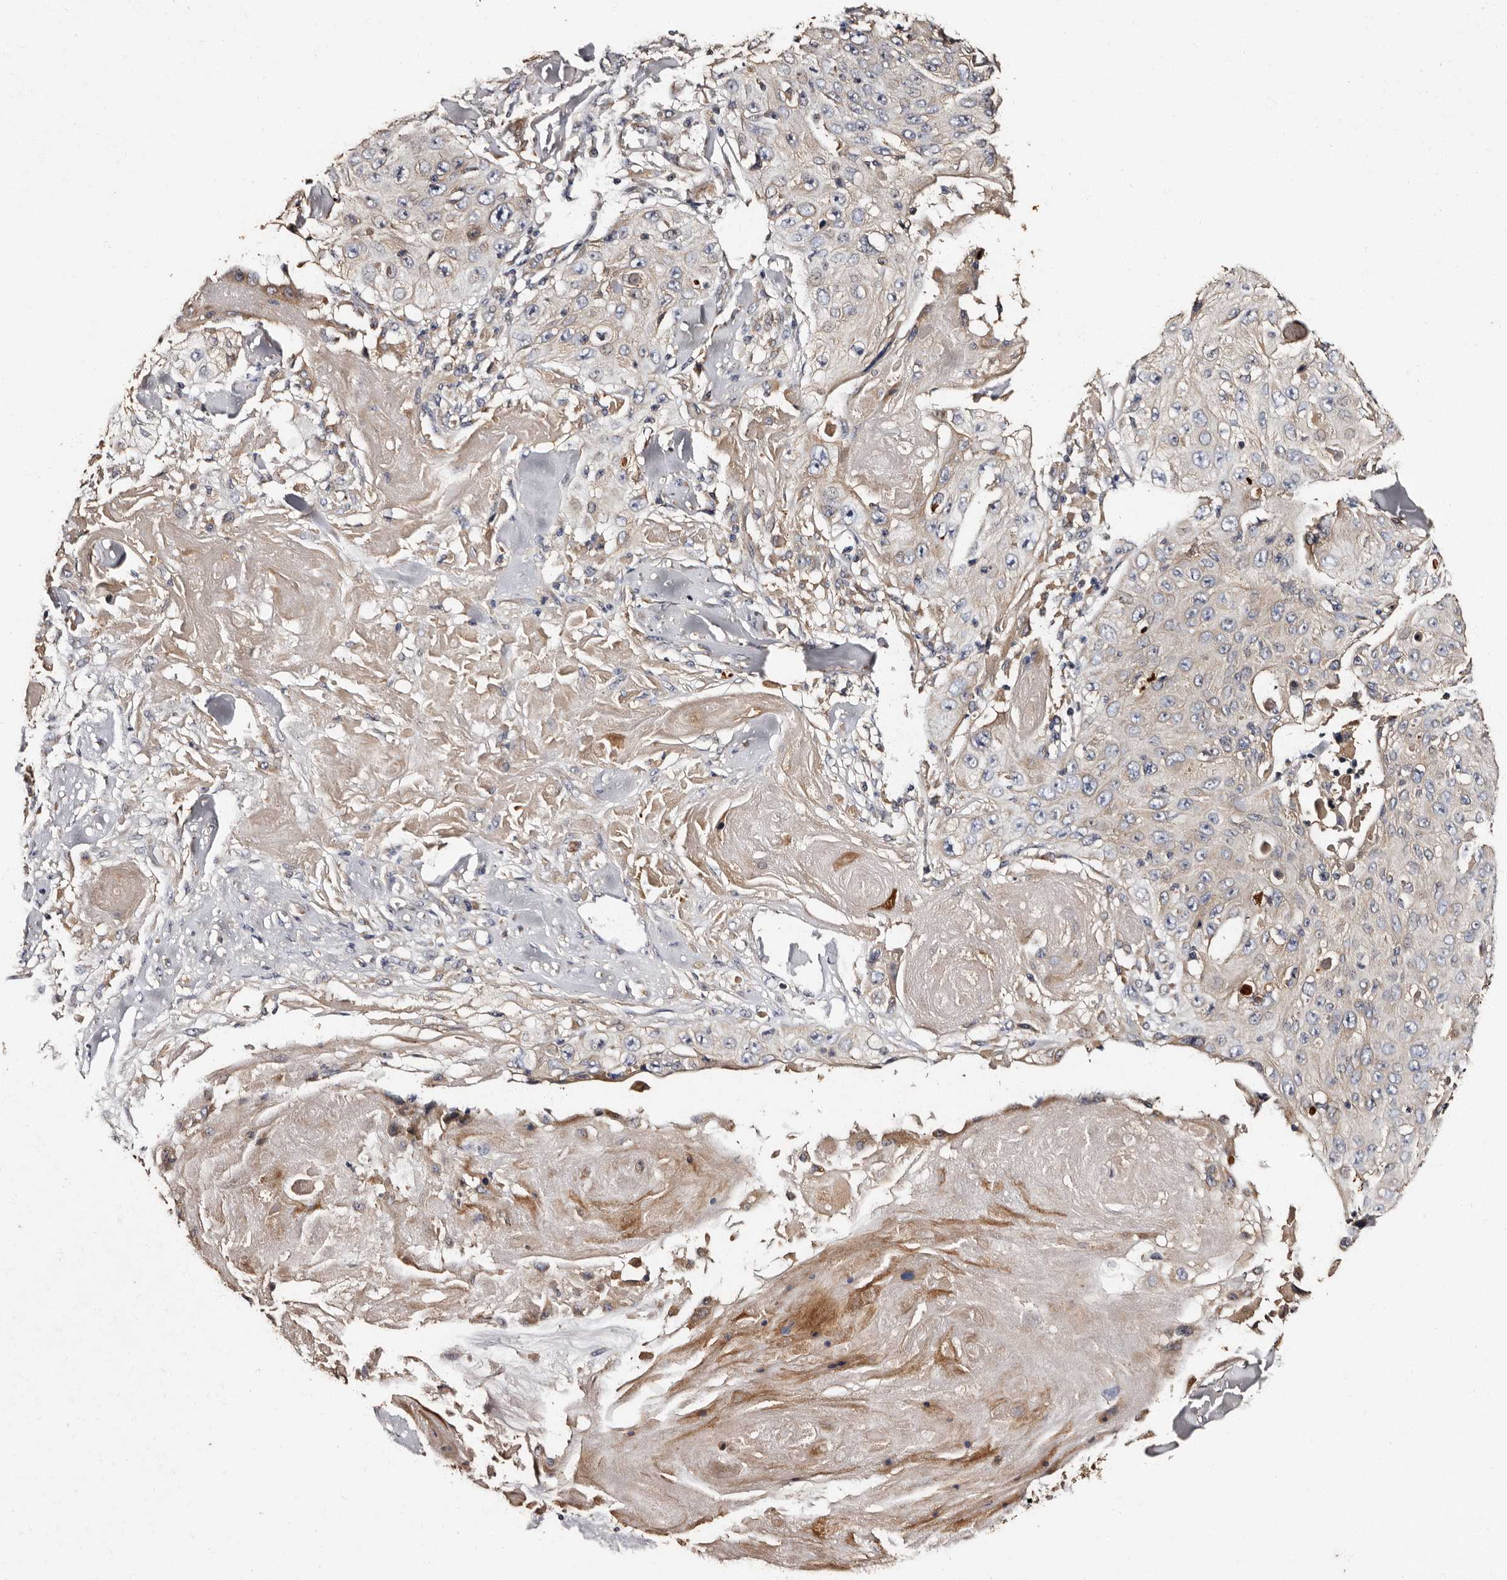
{"staining": {"intensity": "negative", "quantity": "none", "location": "none"}, "tissue": "skin cancer", "cell_type": "Tumor cells", "image_type": "cancer", "snomed": [{"axis": "morphology", "description": "Squamous cell carcinoma, NOS"}, {"axis": "topography", "description": "Skin"}], "caption": "Protein analysis of skin squamous cell carcinoma demonstrates no significant expression in tumor cells. Brightfield microscopy of immunohistochemistry (IHC) stained with DAB (3,3'-diaminobenzidine) (brown) and hematoxylin (blue), captured at high magnification.", "gene": "ADCK5", "patient": {"sex": "male", "age": 86}}